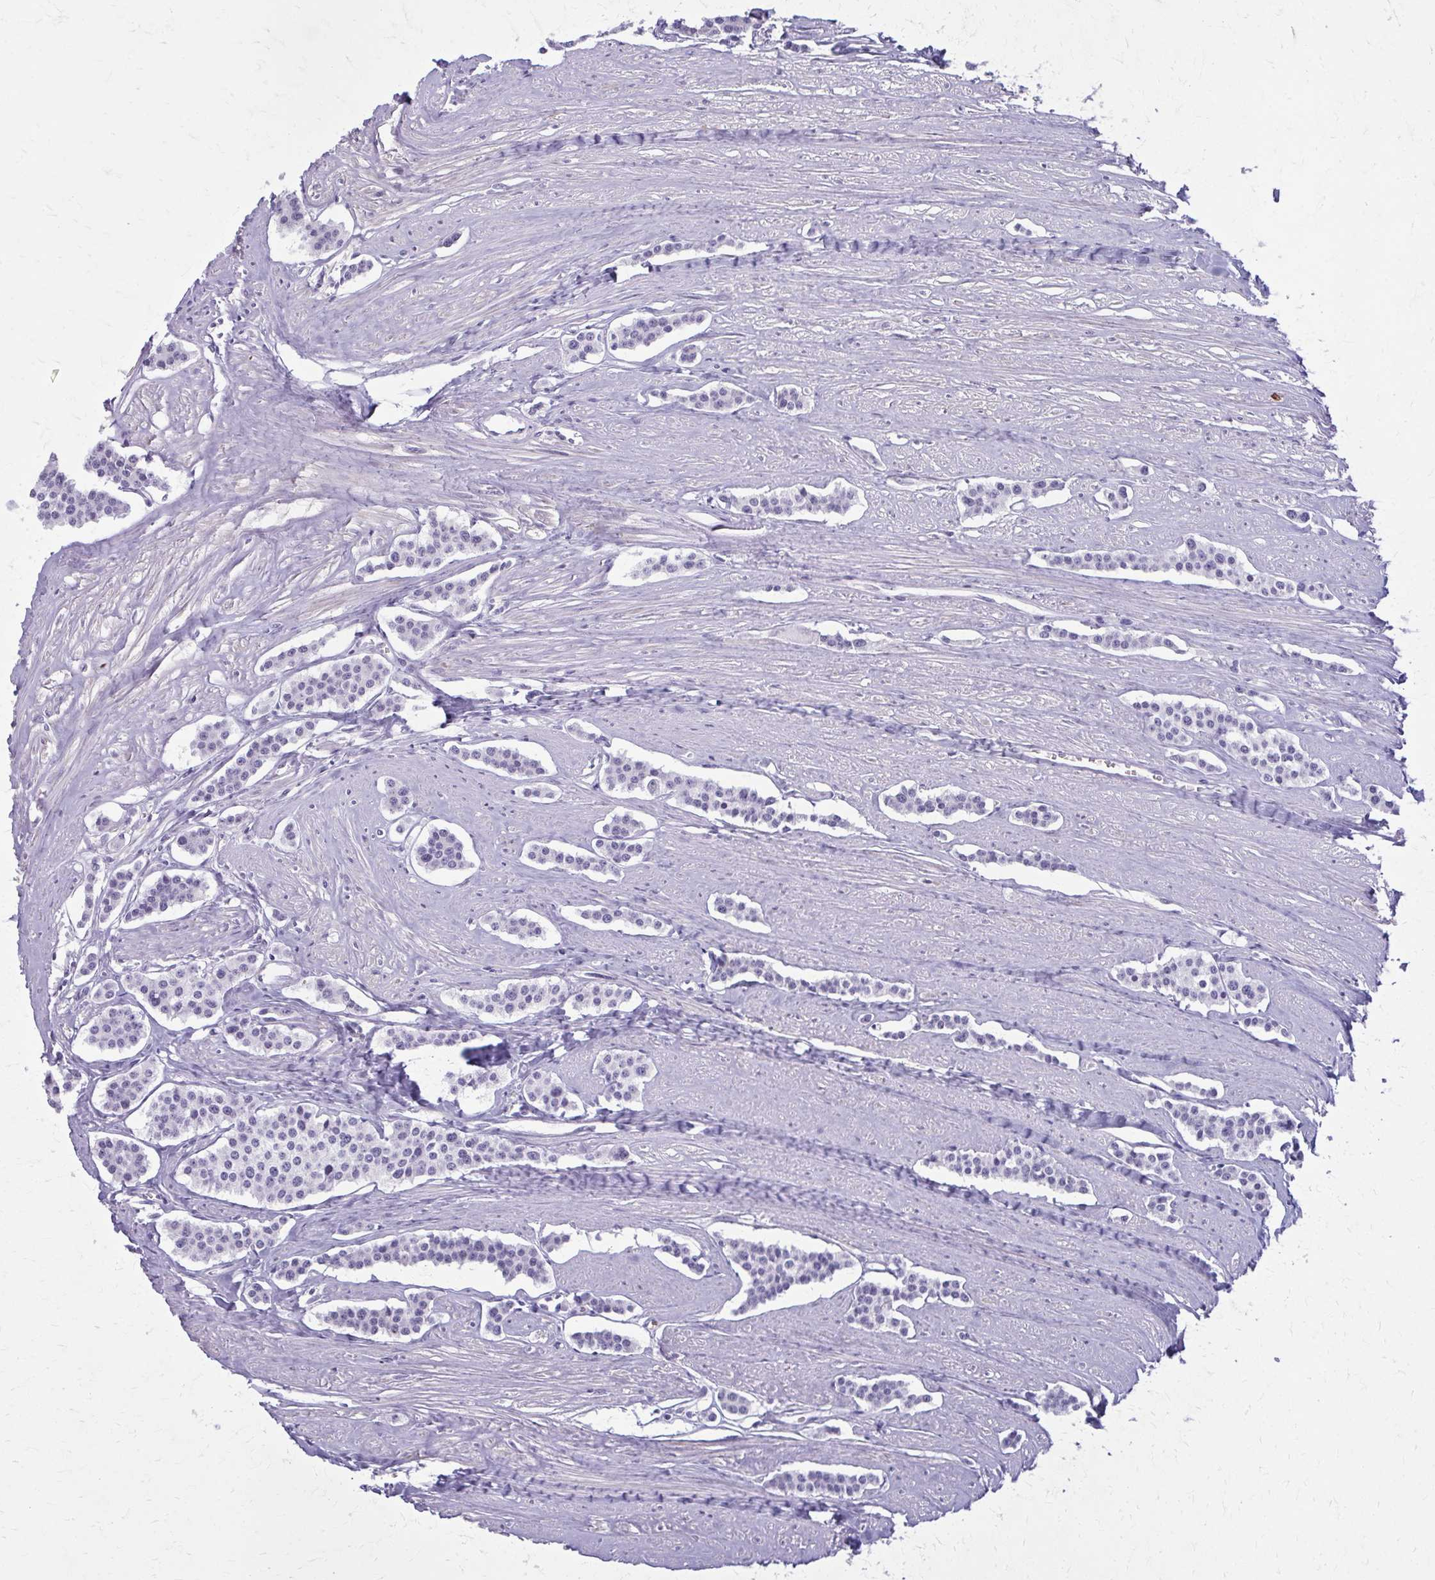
{"staining": {"intensity": "negative", "quantity": "none", "location": "none"}, "tissue": "carcinoid", "cell_type": "Tumor cells", "image_type": "cancer", "snomed": [{"axis": "morphology", "description": "Carcinoid, malignant, NOS"}, {"axis": "topography", "description": "Small intestine"}], "caption": "DAB (3,3'-diaminobenzidine) immunohistochemical staining of human carcinoid (malignant) shows no significant staining in tumor cells.", "gene": "CARD9", "patient": {"sex": "male", "age": 60}}